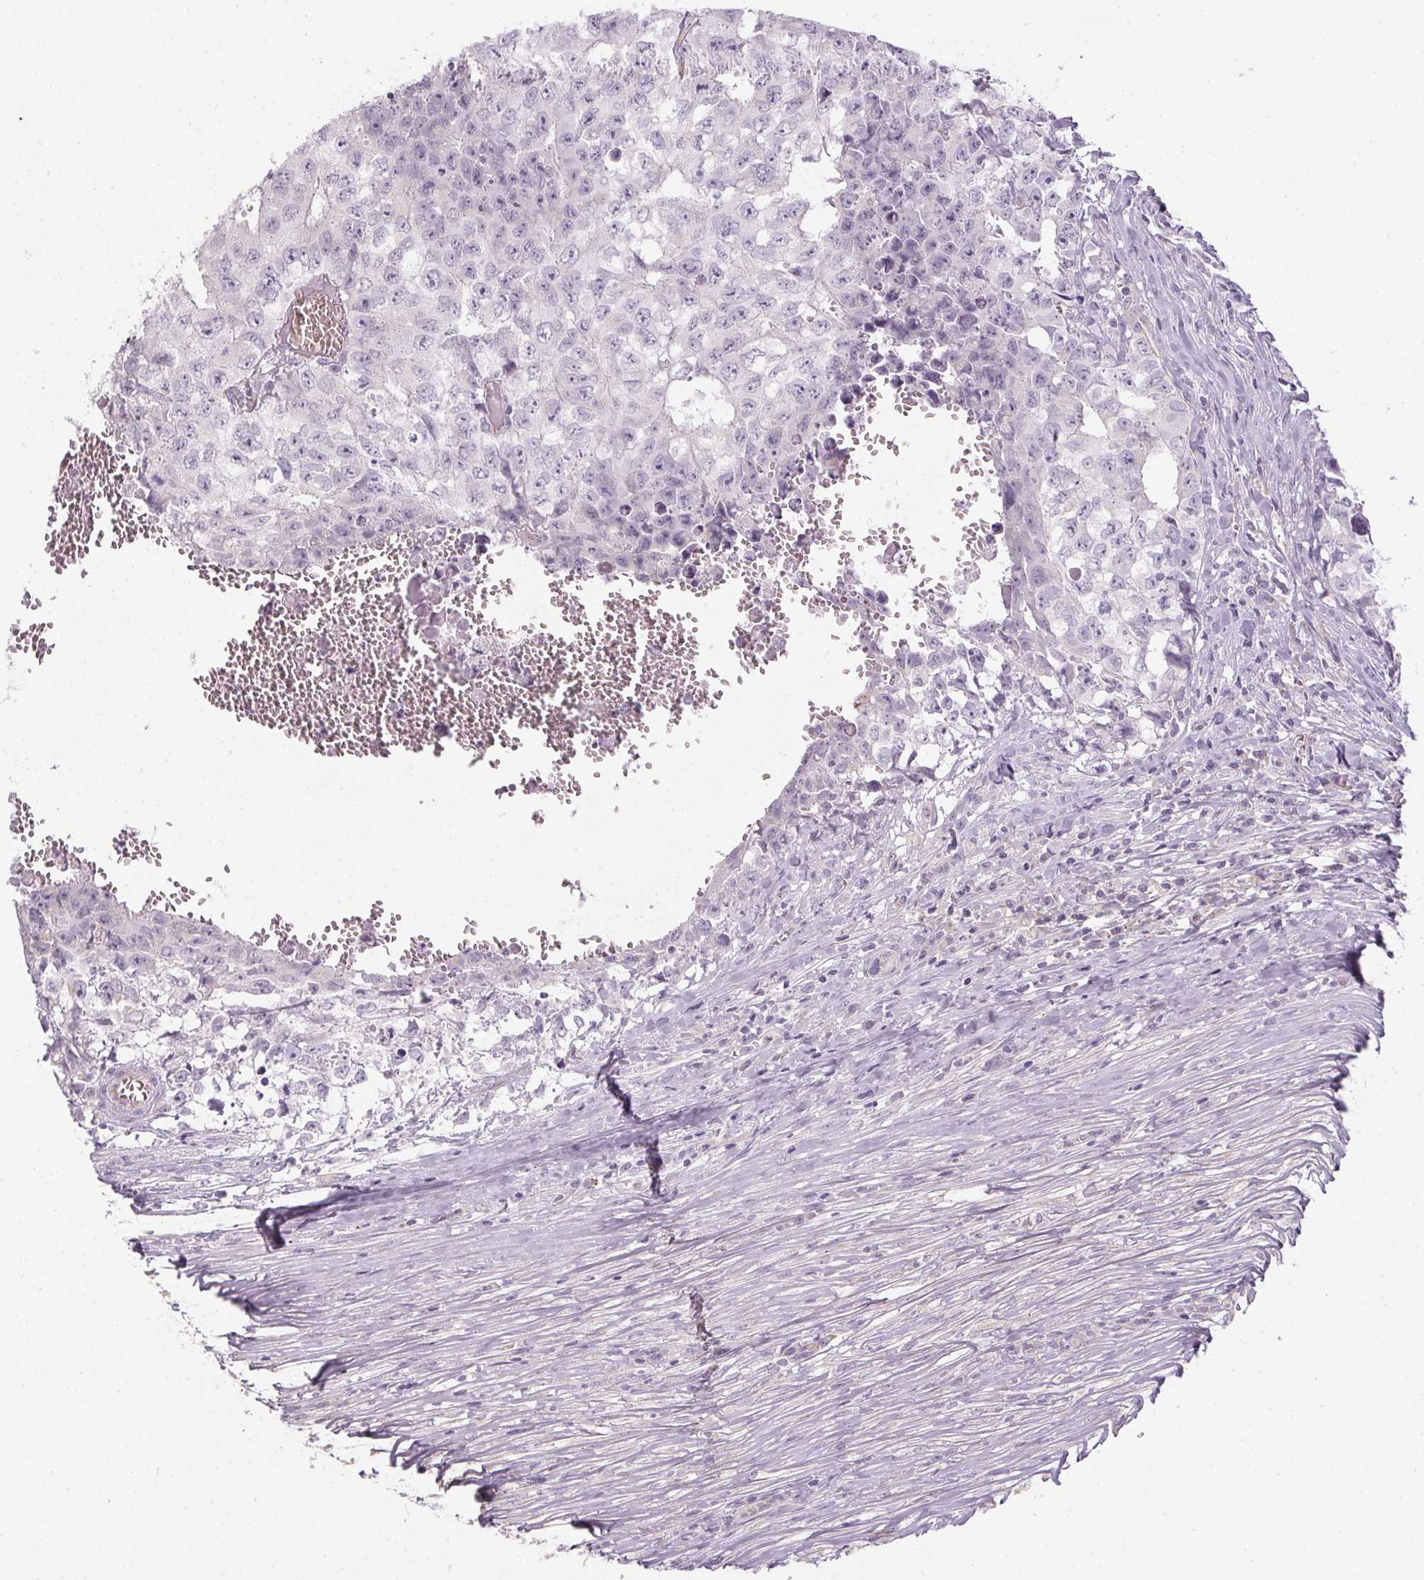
{"staining": {"intensity": "negative", "quantity": "none", "location": "none"}, "tissue": "testis cancer", "cell_type": "Tumor cells", "image_type": "cancer", "snomed": [{"axis": "morphology", "description": "Carcinoma, Embryonal, NOS"}, {"axis": "morphology", "description": "Teratoma, malignant, NOS"}, {"axis": "topography", "description": "Testis"}], "caption": "This is a micrograph of IHC staining of testis malignant teratoma, which shows no staining in tumor cells.", "gene": "SMYD1", "patient": {"sex": "male", "age": 24}}